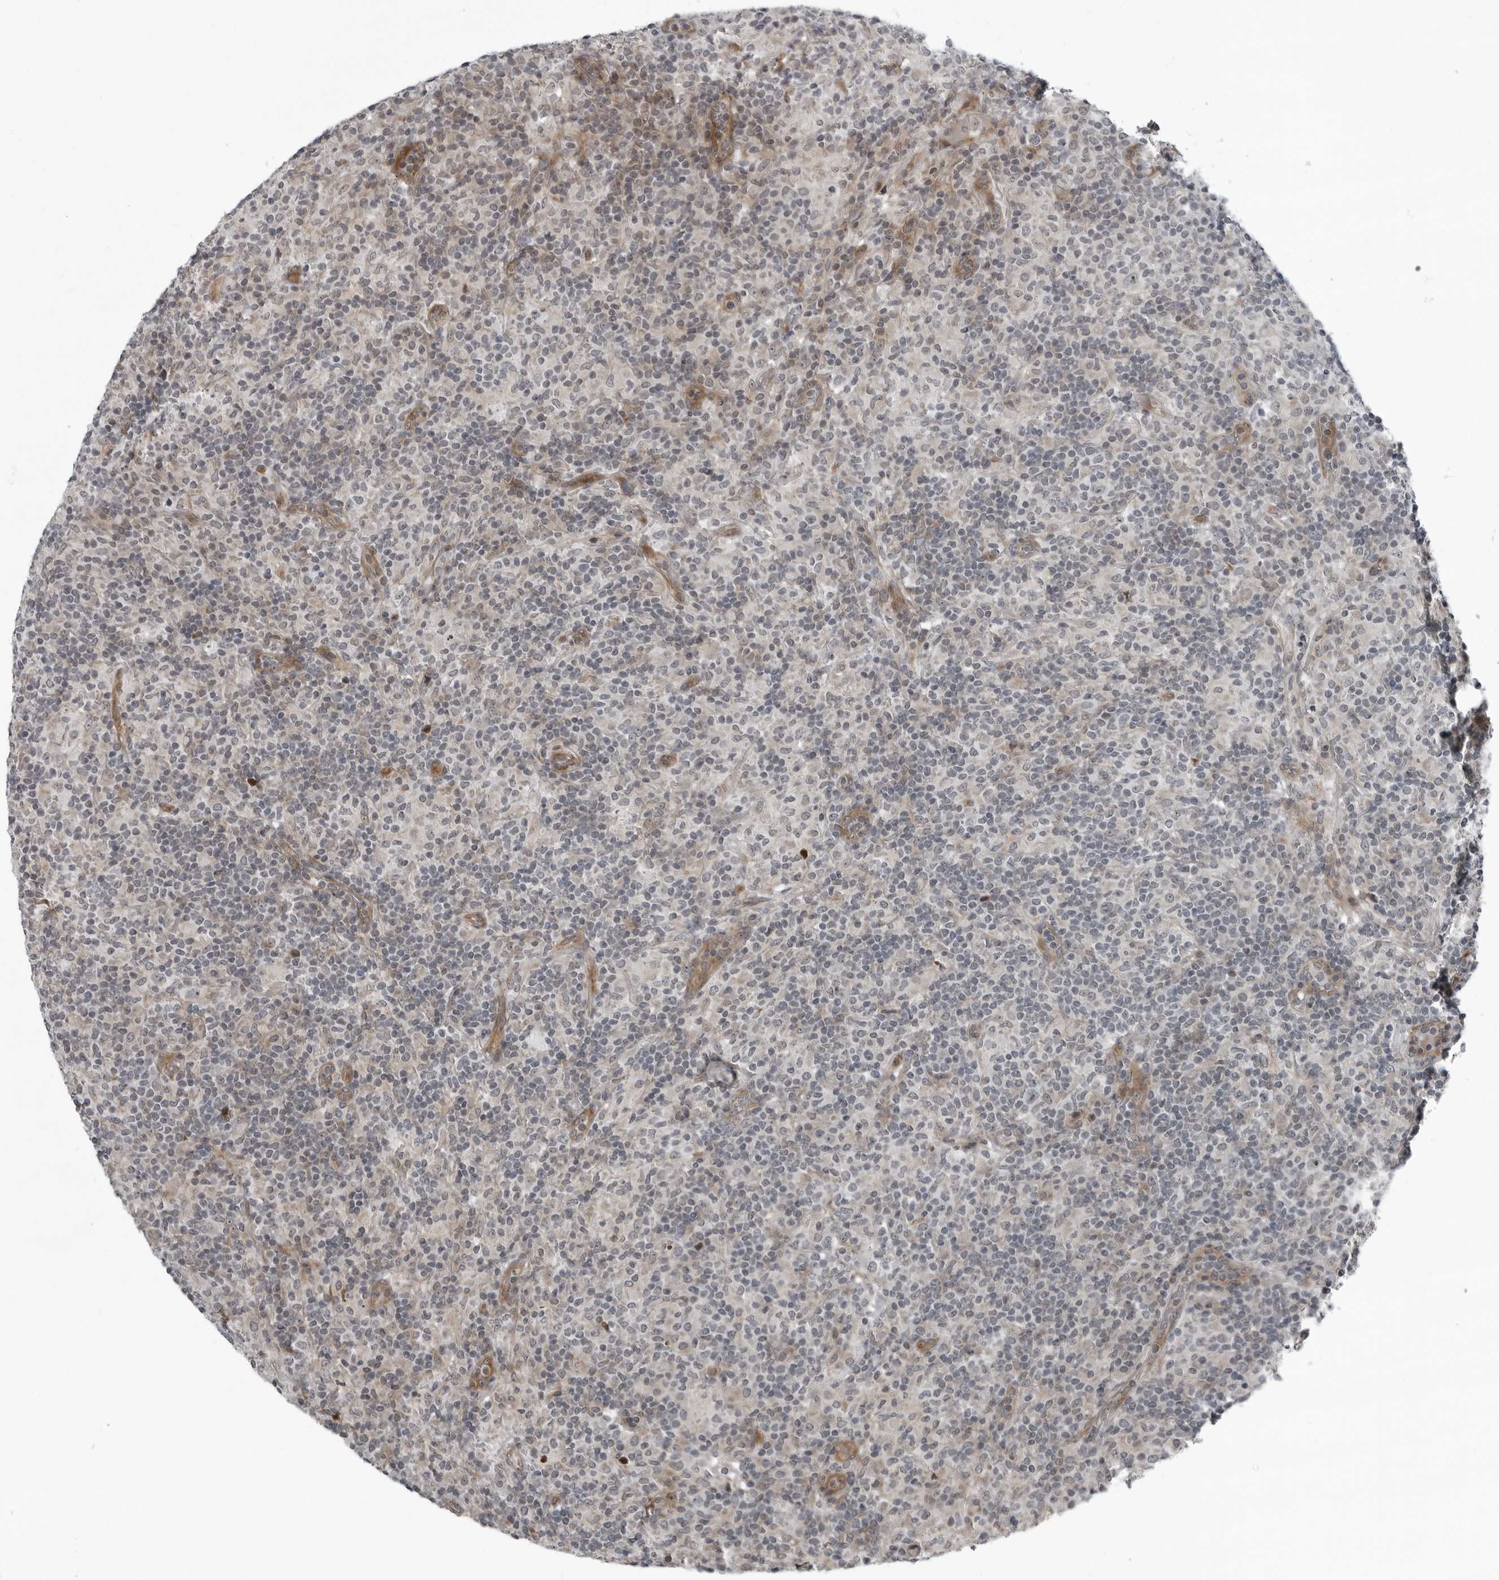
{"staining": {"intensity": "moderate", "quantity": "<25%", "location": "nuclear"}, "tissue": "lymphoma", "cell_type": "Tumor cells", "image_type": "cancer", "snomed": [{"axis": "morphology", "description": "Hodgkin's disease, NOS"}, {"axis": "topography", "description": "Lymph node"}], "caption": "Immunohistochemistry (IHC) photomicrograph of neoplastic tissue: human lymphoma stained using immunohistochemistry reveals low levels of moderate protein expression localized specifically in the nuclear of tumor cells, appearing as a nuclear brown color.", "gene": "FAM102B", "patient": {"sex": "male", "age": 70}}